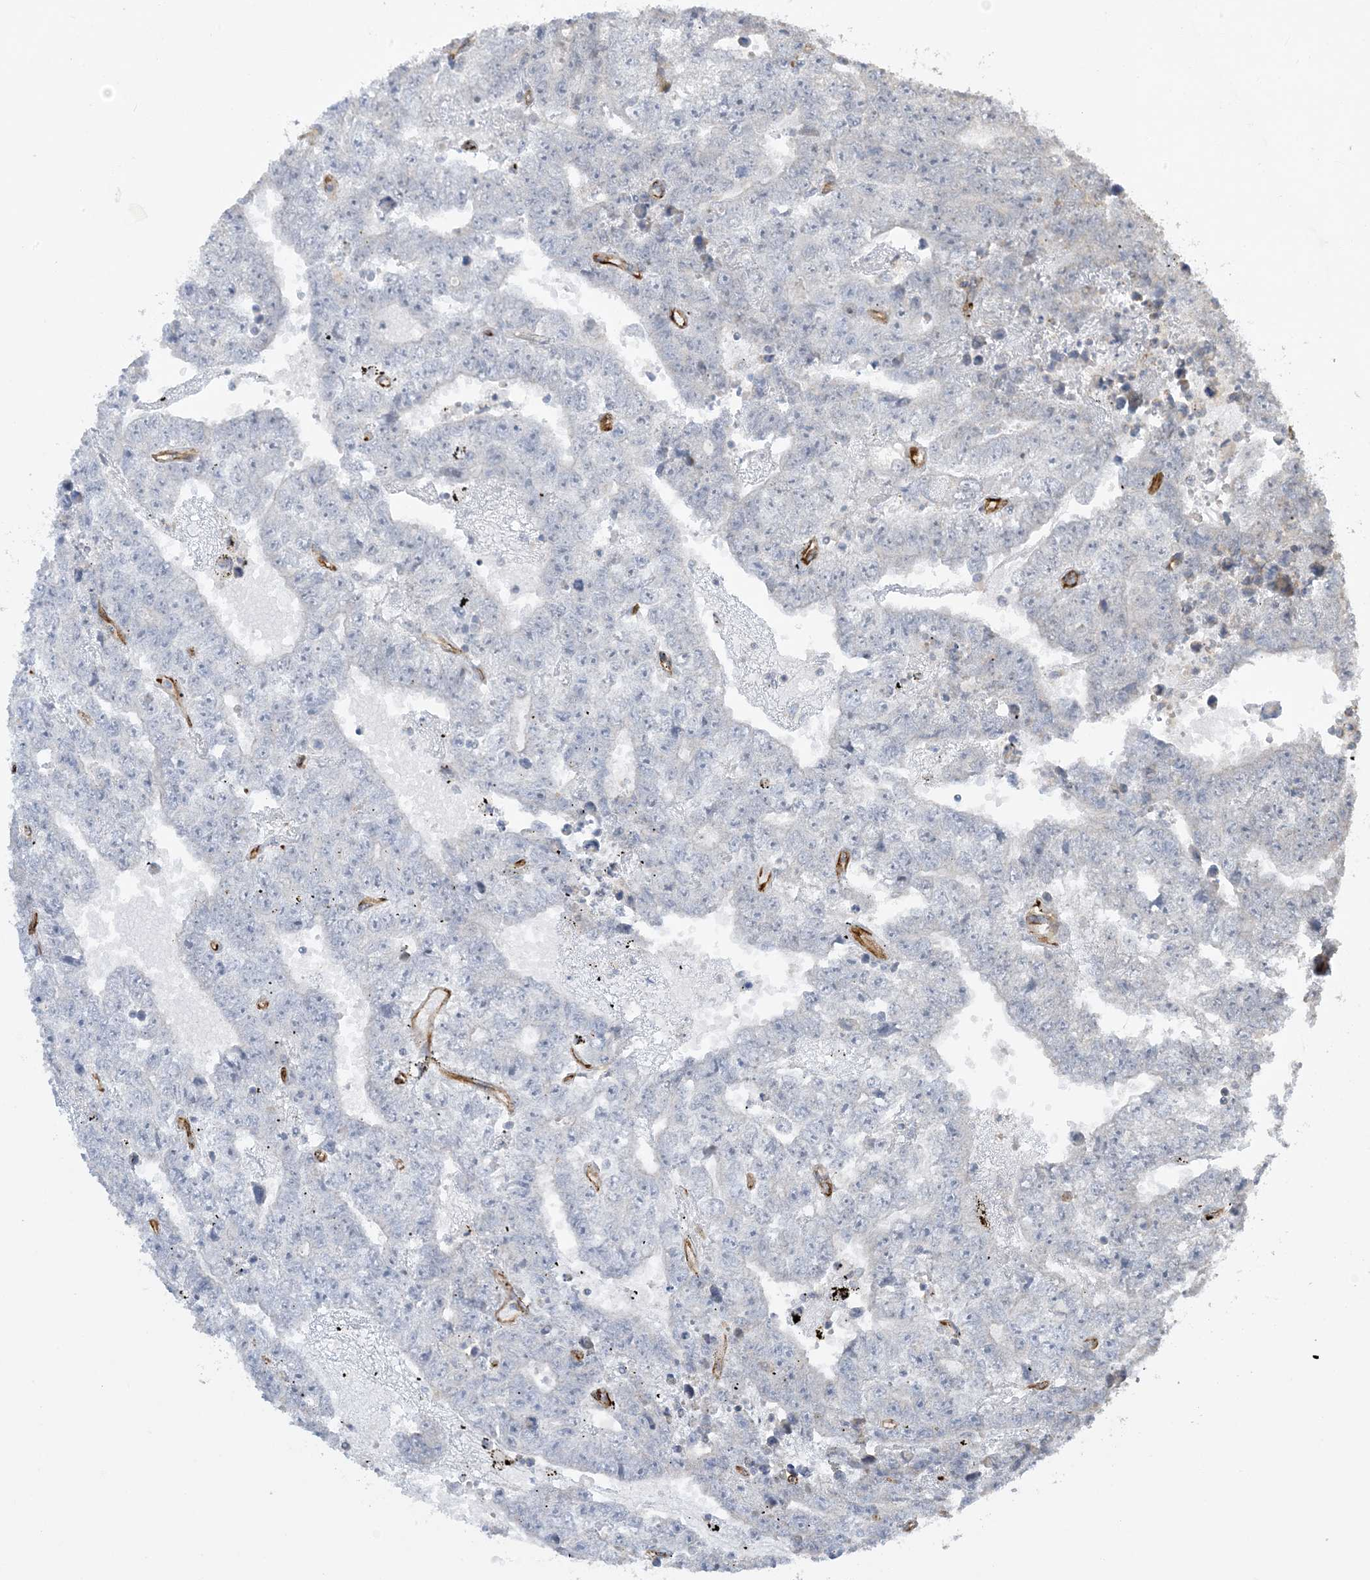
{"staining": {"intensity": "negative", "quantity": "none", "location": "none"}, "tissue": "testis cancer", "cell_type": "Tumor cells", "image_type": "cancer", "snomed": [{"axis": "morphology", "description": "Carcinoma, Embryonal, NOS"}, {"axis": "topography", "description": "Testis"}], "caption": "Immunohistochemistry micrograph of neoplastic tissue: human embryonal carcinoma (testis) stained with DAB exhibits no significant protein staining in tumor cells. (DAB immunohistochemistry (IHC) visualized using brightfield microscopy, high magnification).", "gene": "AGA", "patient": {"sex": "male", "age": 25}}